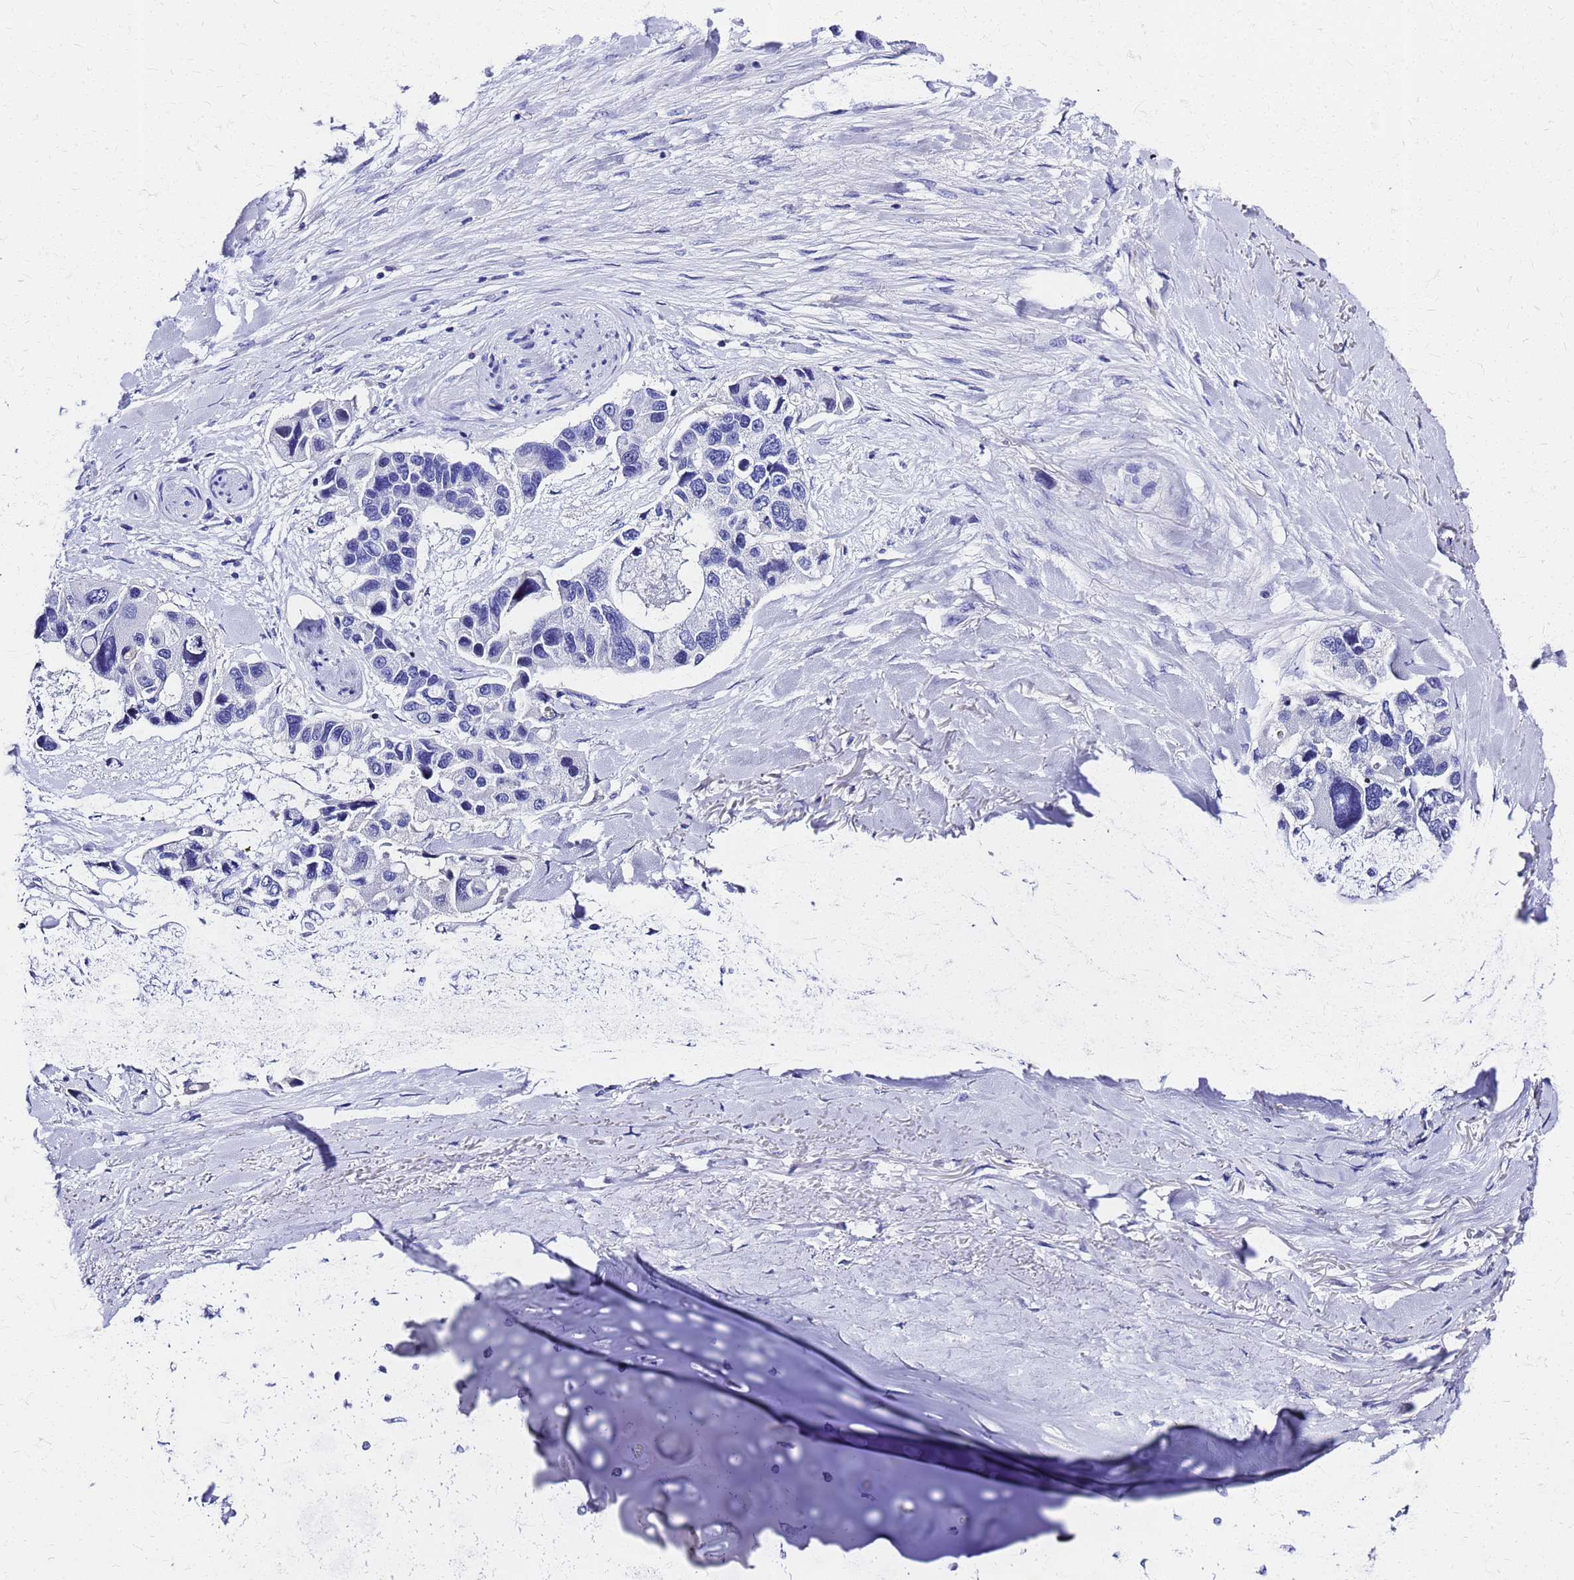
{"staining": {"intensity": "negative", "quantity": "none", "location": "none"}, "tissue": "lung cancer", "cell_type": "Tumor cells", "image_type": "cancer", "snomed": [{"axis": "morphology", "description": "Adenocarcinoma, NOS"}, {"axis": "topography", "description": "Lung"}], "caption": "There is no significant expression in tumor cells of lung adenocarcinoma.", "gene": "SMIM21", "patient": {"sex": "female", "age": 54}}